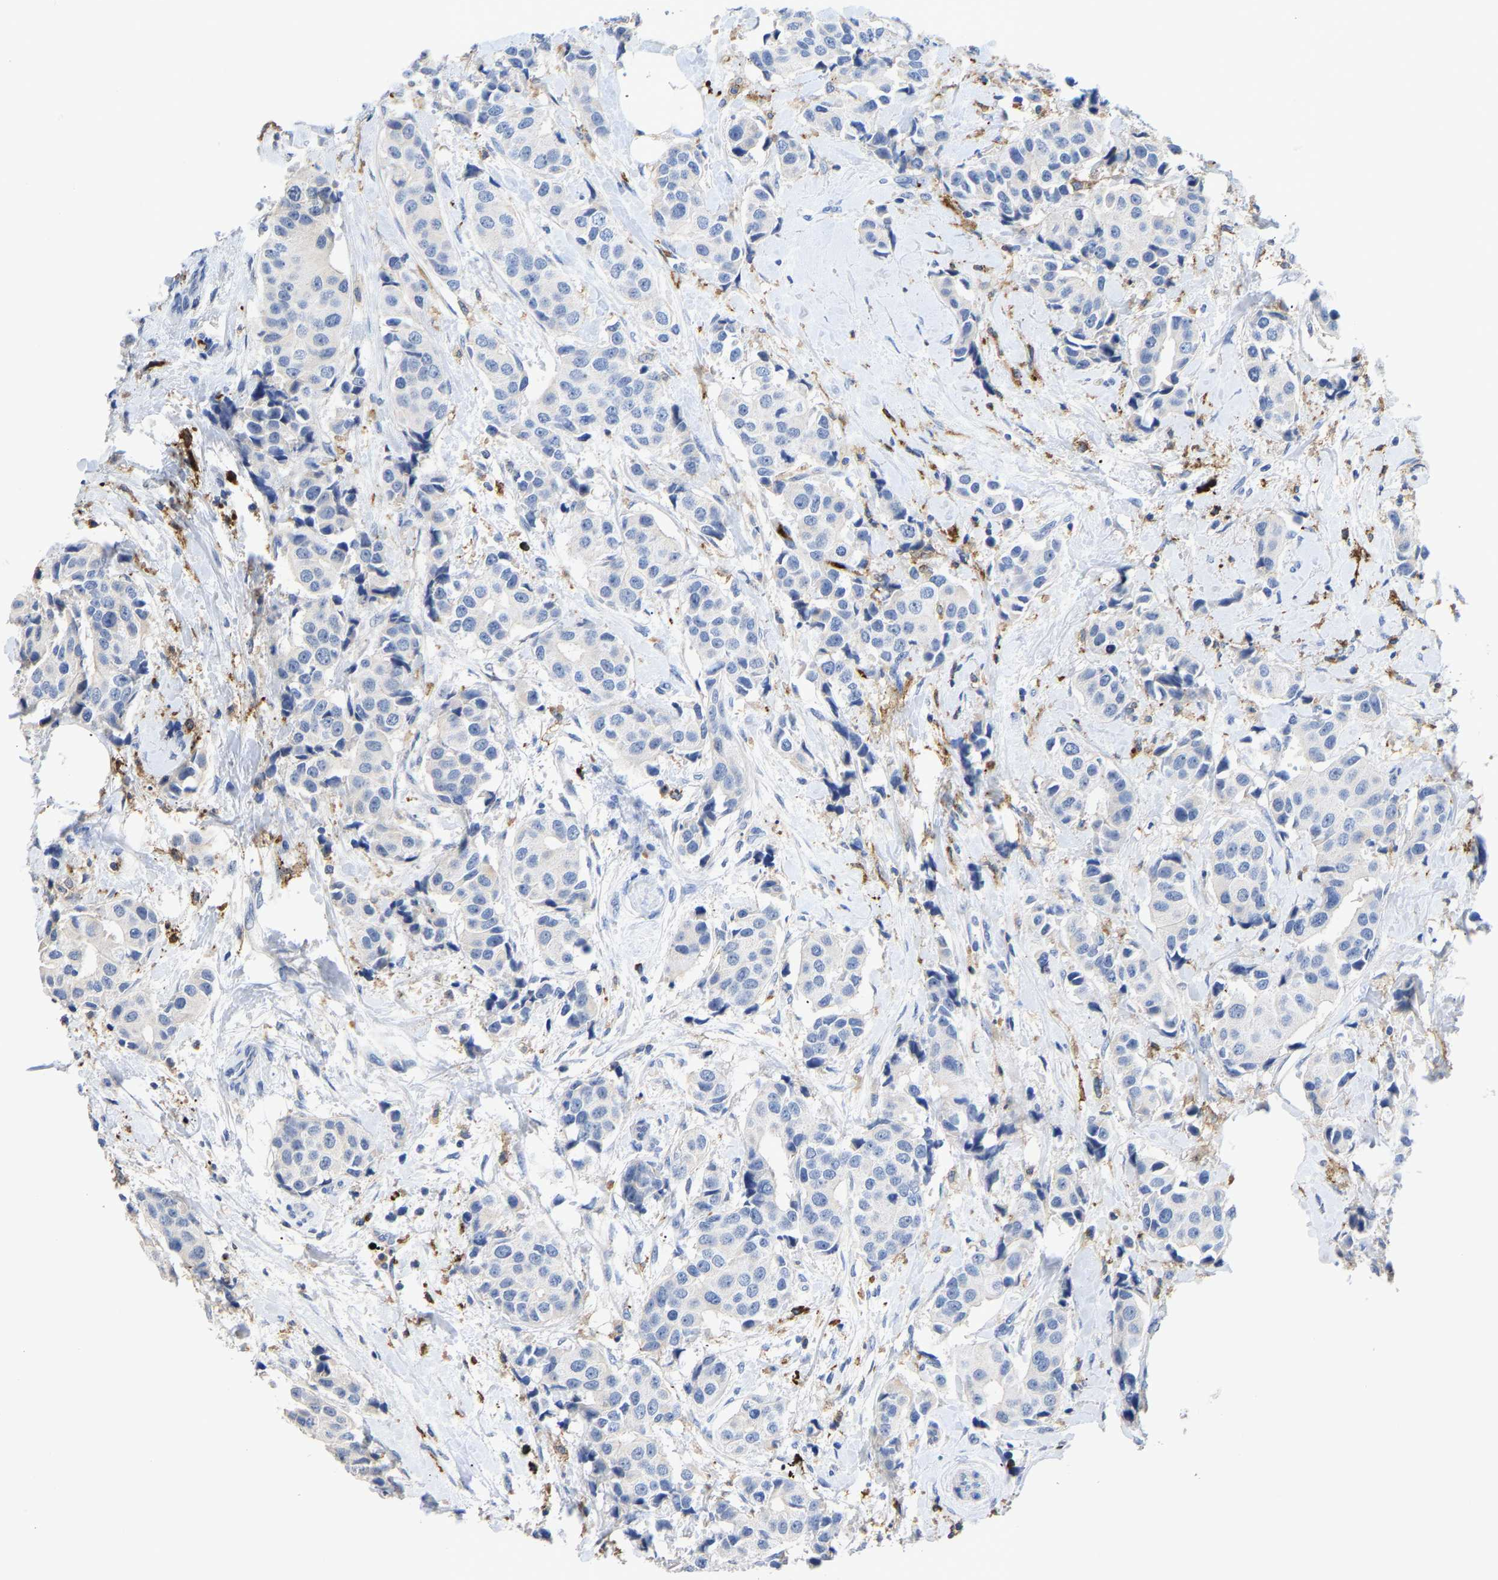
{"staining": {"intensity": "negative", "quantity": "none", "location": "none"}, "tissue": "breast cancer", "cell_type": "Tumor cells", "image_type": "cancer", "snomed": [{"axis": "morphology", "description": "Normal tissue, NOS"}, {"axis": "morphology", "description": "Duct carcinoma"}, {"axis": "topography", "description": "Breast"}], "caption": "Invasive ductal carcinoma (breast) was stained to show a protein in brown. There is no significant positivity in tumor cells.", "gene": "FGF18", "patient": {"sex": "female", "age": 39}}